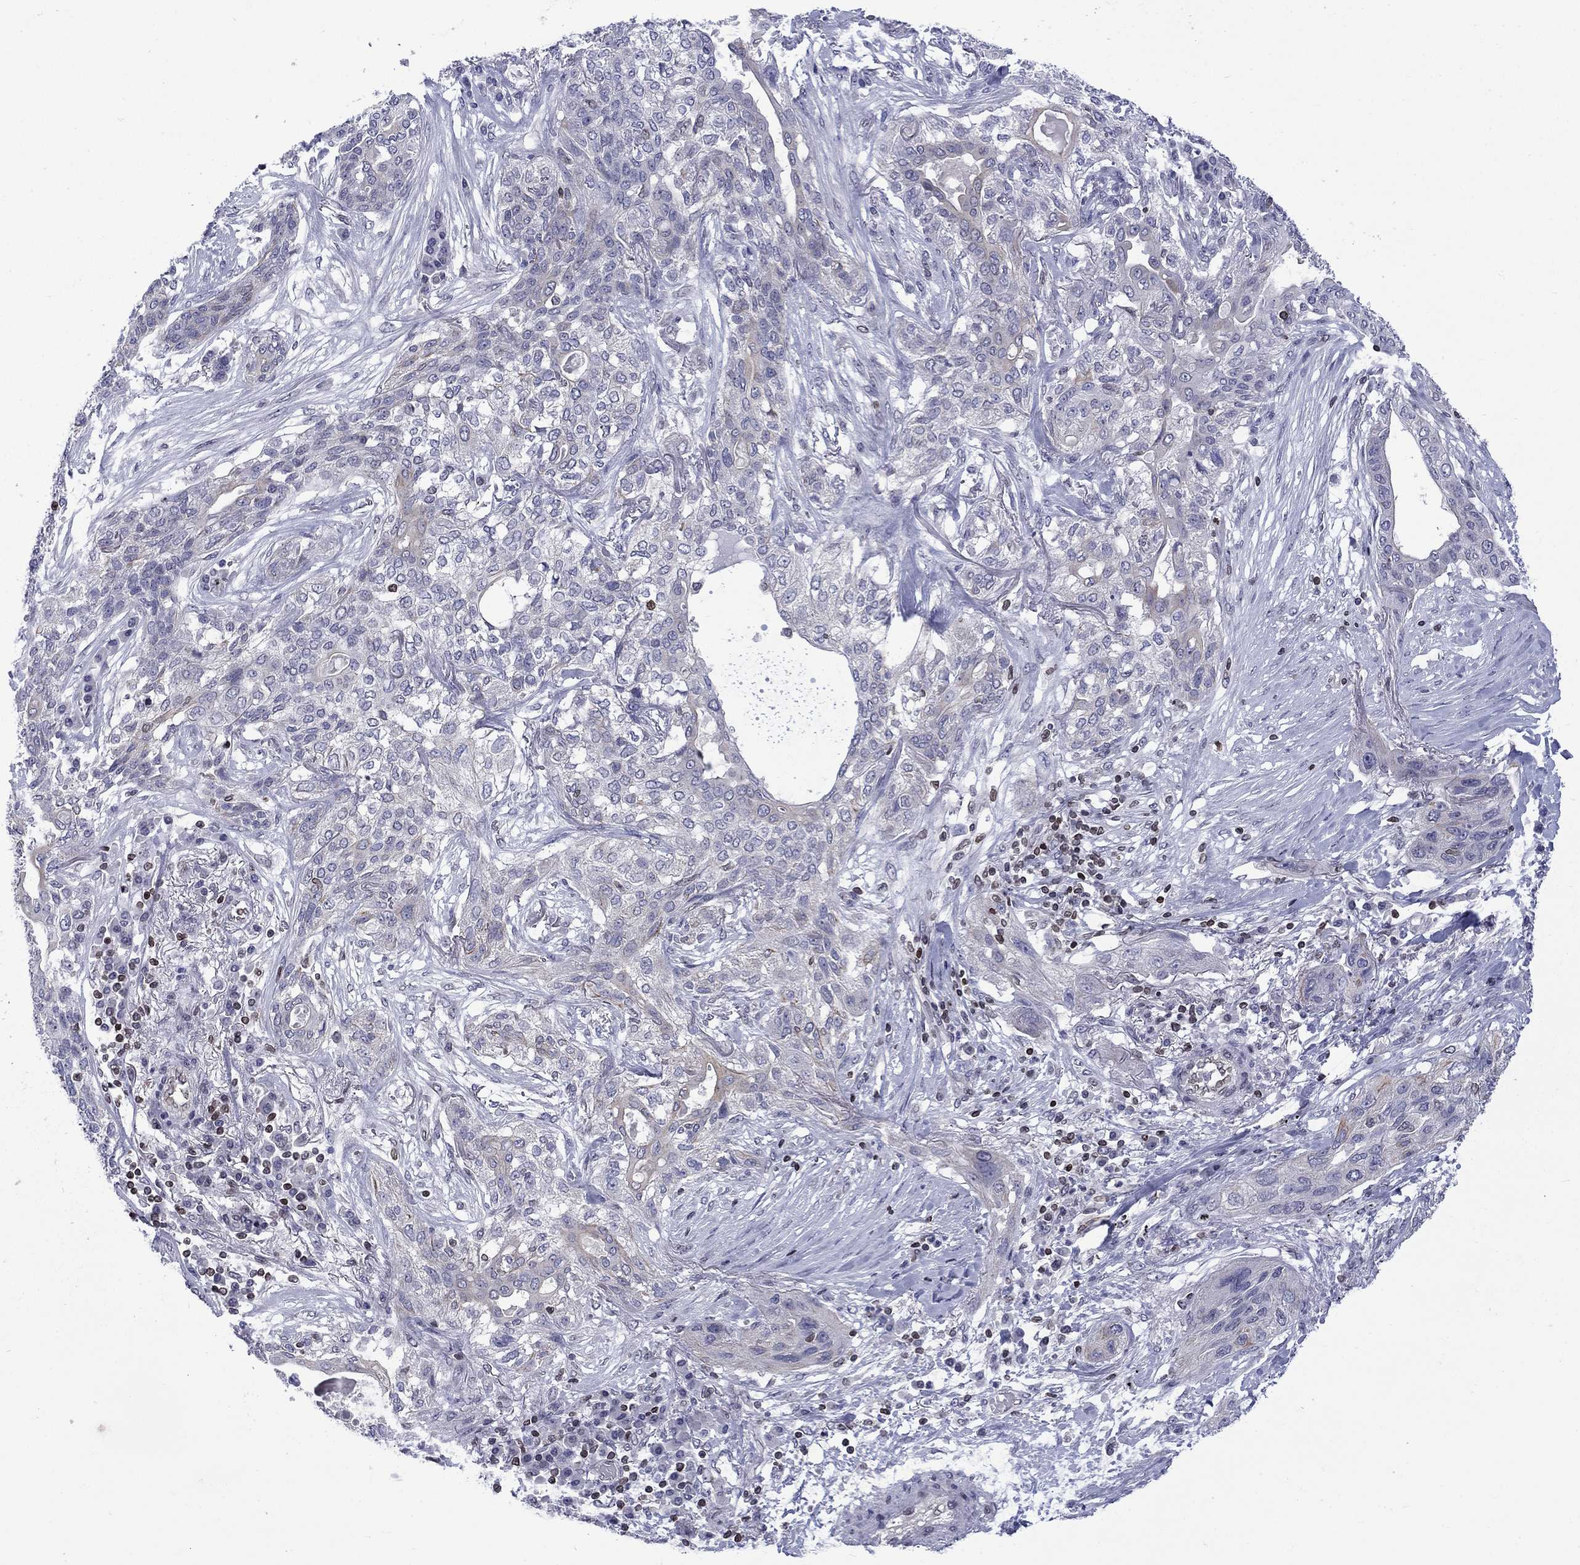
{"staining": {"intensity": "negative", "quantity": "none", "location": "none"}, "tissue": "lung cancer", "cell_type": "Tumor cells", "image_type": "cancer", "snomed": [{"axis": "morphology", "description": "Squamous cell carcinoma, NOS"}, {"axis": "topography", "description": "Lung"}], "caption": "The histopathology image displays no staining of tumor cells in lung squamous cell carcinoma.", "gene": "SLA", "patient": {"sex": "female", "age": 70}}